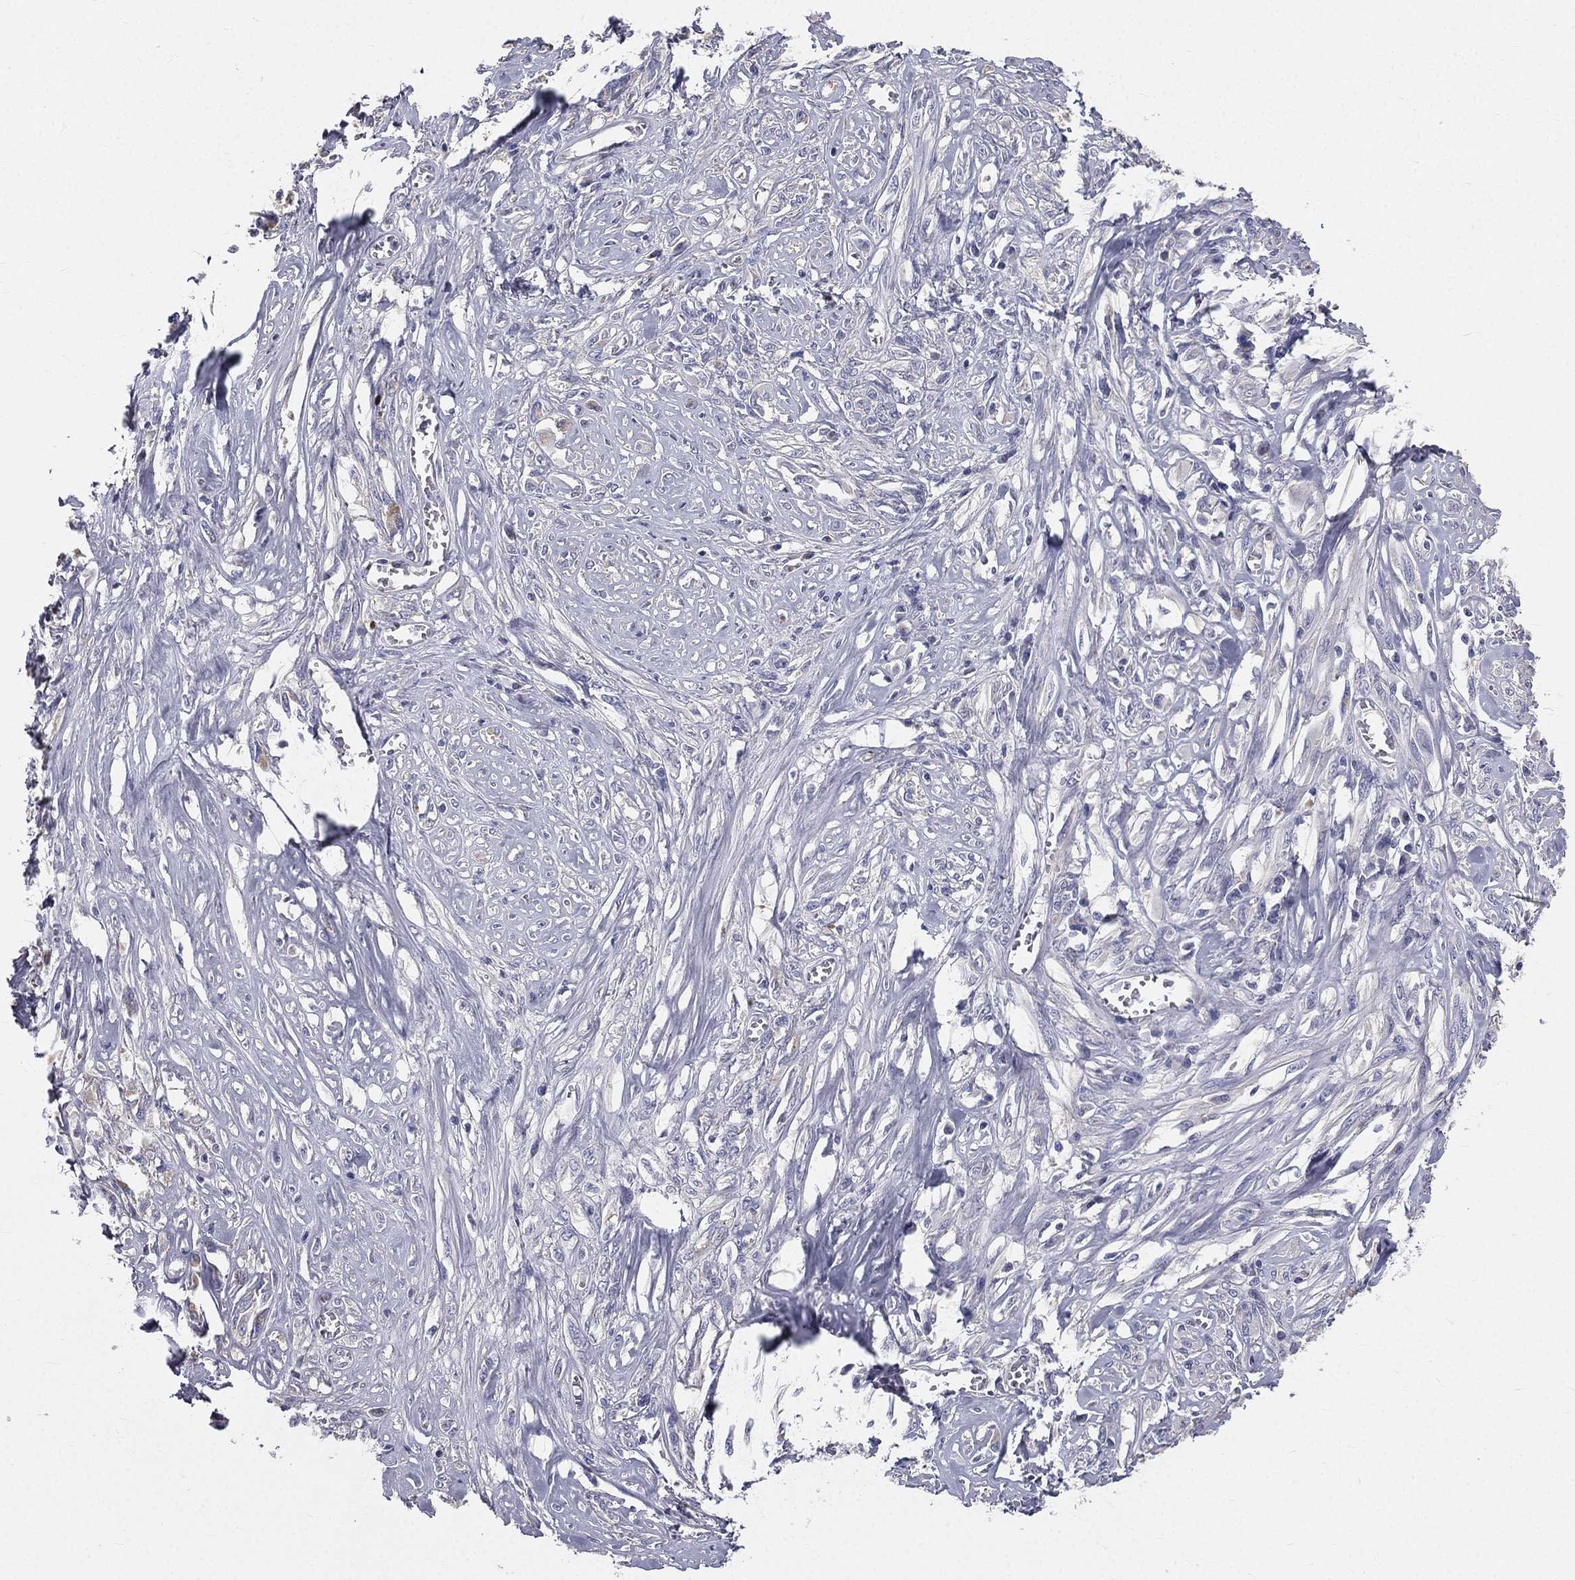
{"staining": {"intensity": "negative", "quantity": "none", "location": "none"}, "tissue": "melanoma", "cell_type": "Tumor cells", "image_type": "cancer", "snomed": [{"axis": "morphology", "description": "Malignant melanoma, NOS"}, {"axis": "topography", "description": "Skin"}], "caption": "Image shows no significant protein staining in tumor cells of malignant melanoma.", "gene": "MUC13", "patient": {"sex": "female", "age": 91}}